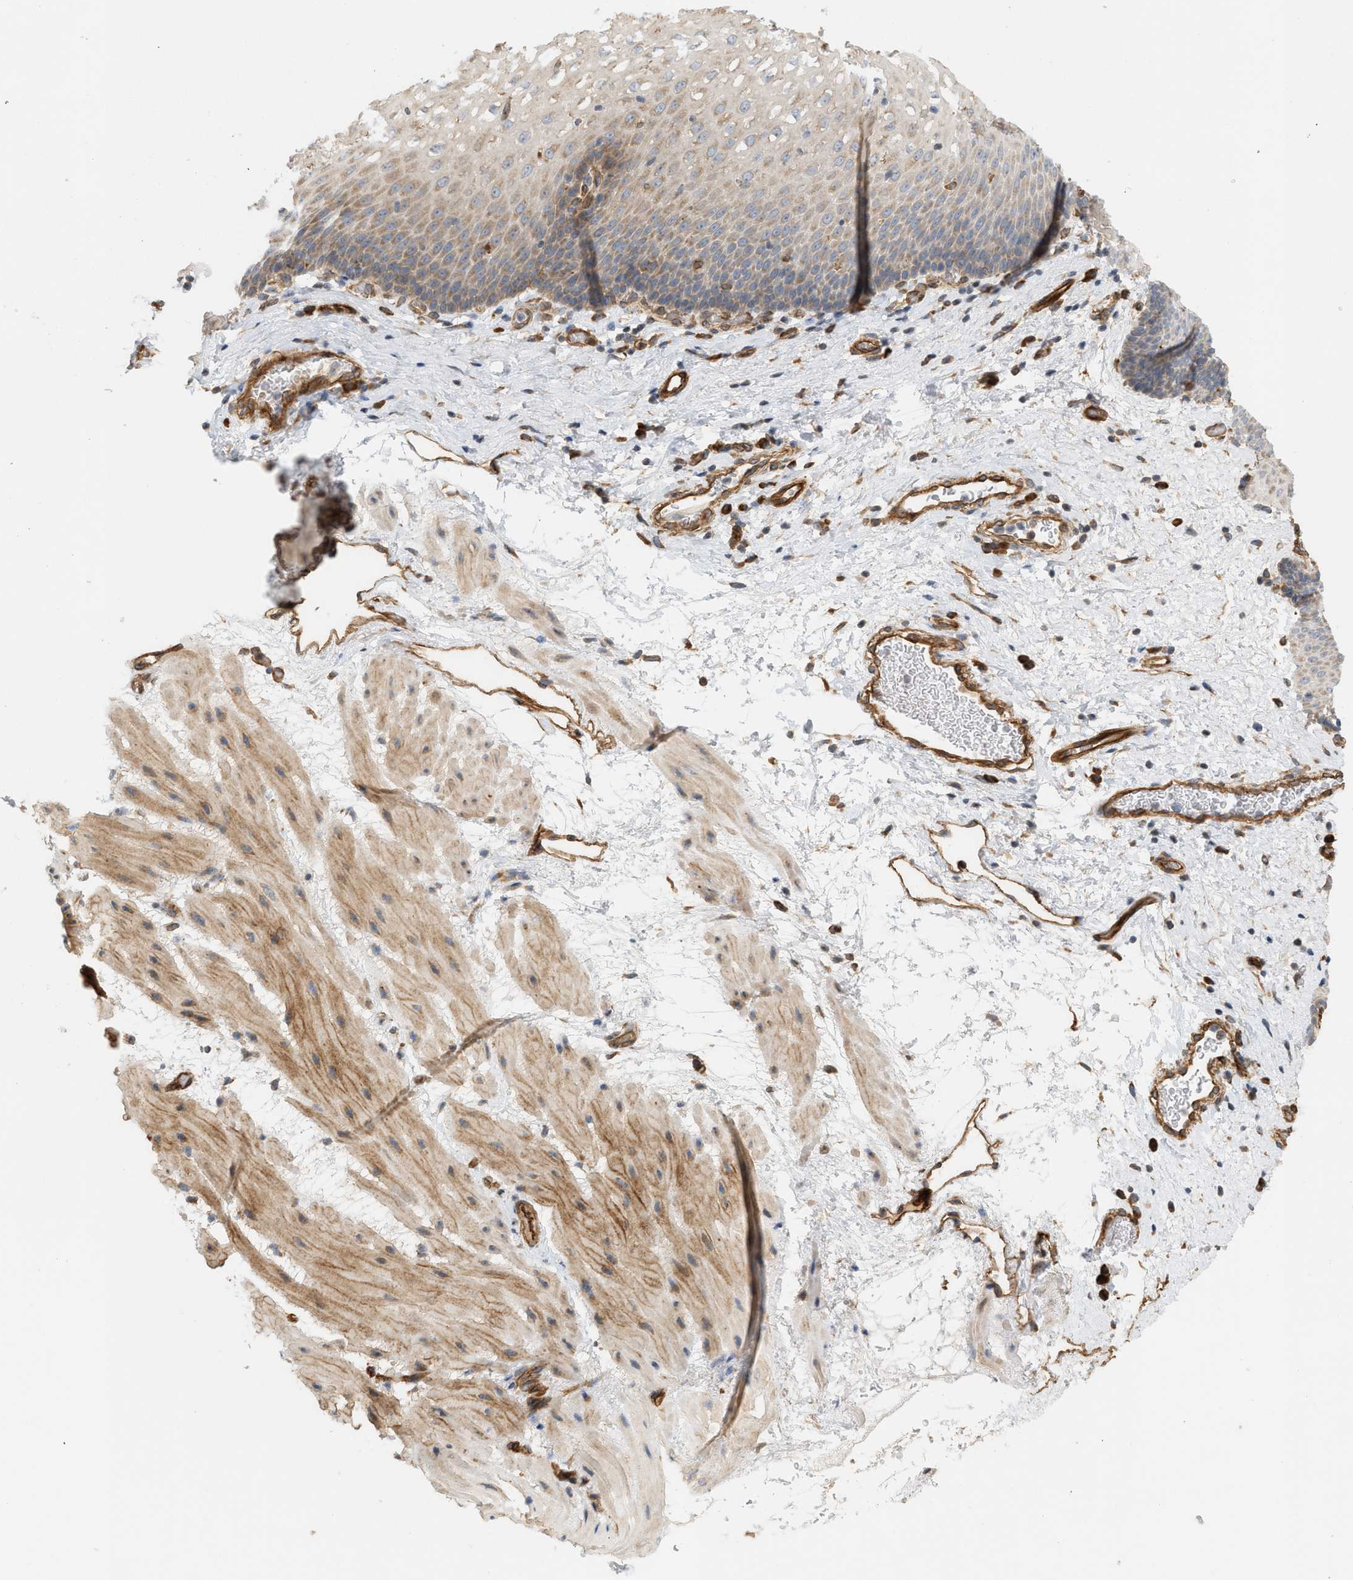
{"staining": {"intensity": "moderate", "quantity": "25%-75%", "location": "cytoplasmic/membranous"}, "tissue": "esophagus", "cell_type": "Squamous epithelial cells", "image_type": "normal", "snomed": [{"axis": "morphology", "description": "Normal tissue, NOS"}, {"axis": "topography", "description": "Esophagus"}], "caption": "Benign esophagus was stained to show a protein in brown. There is medium levels of moderate cytoplasmic/membranous positivity in about 25%-75% of squamous epithelial cells.", "gene": "SVOP", "patient": {"sex": "male", "age": 48}}